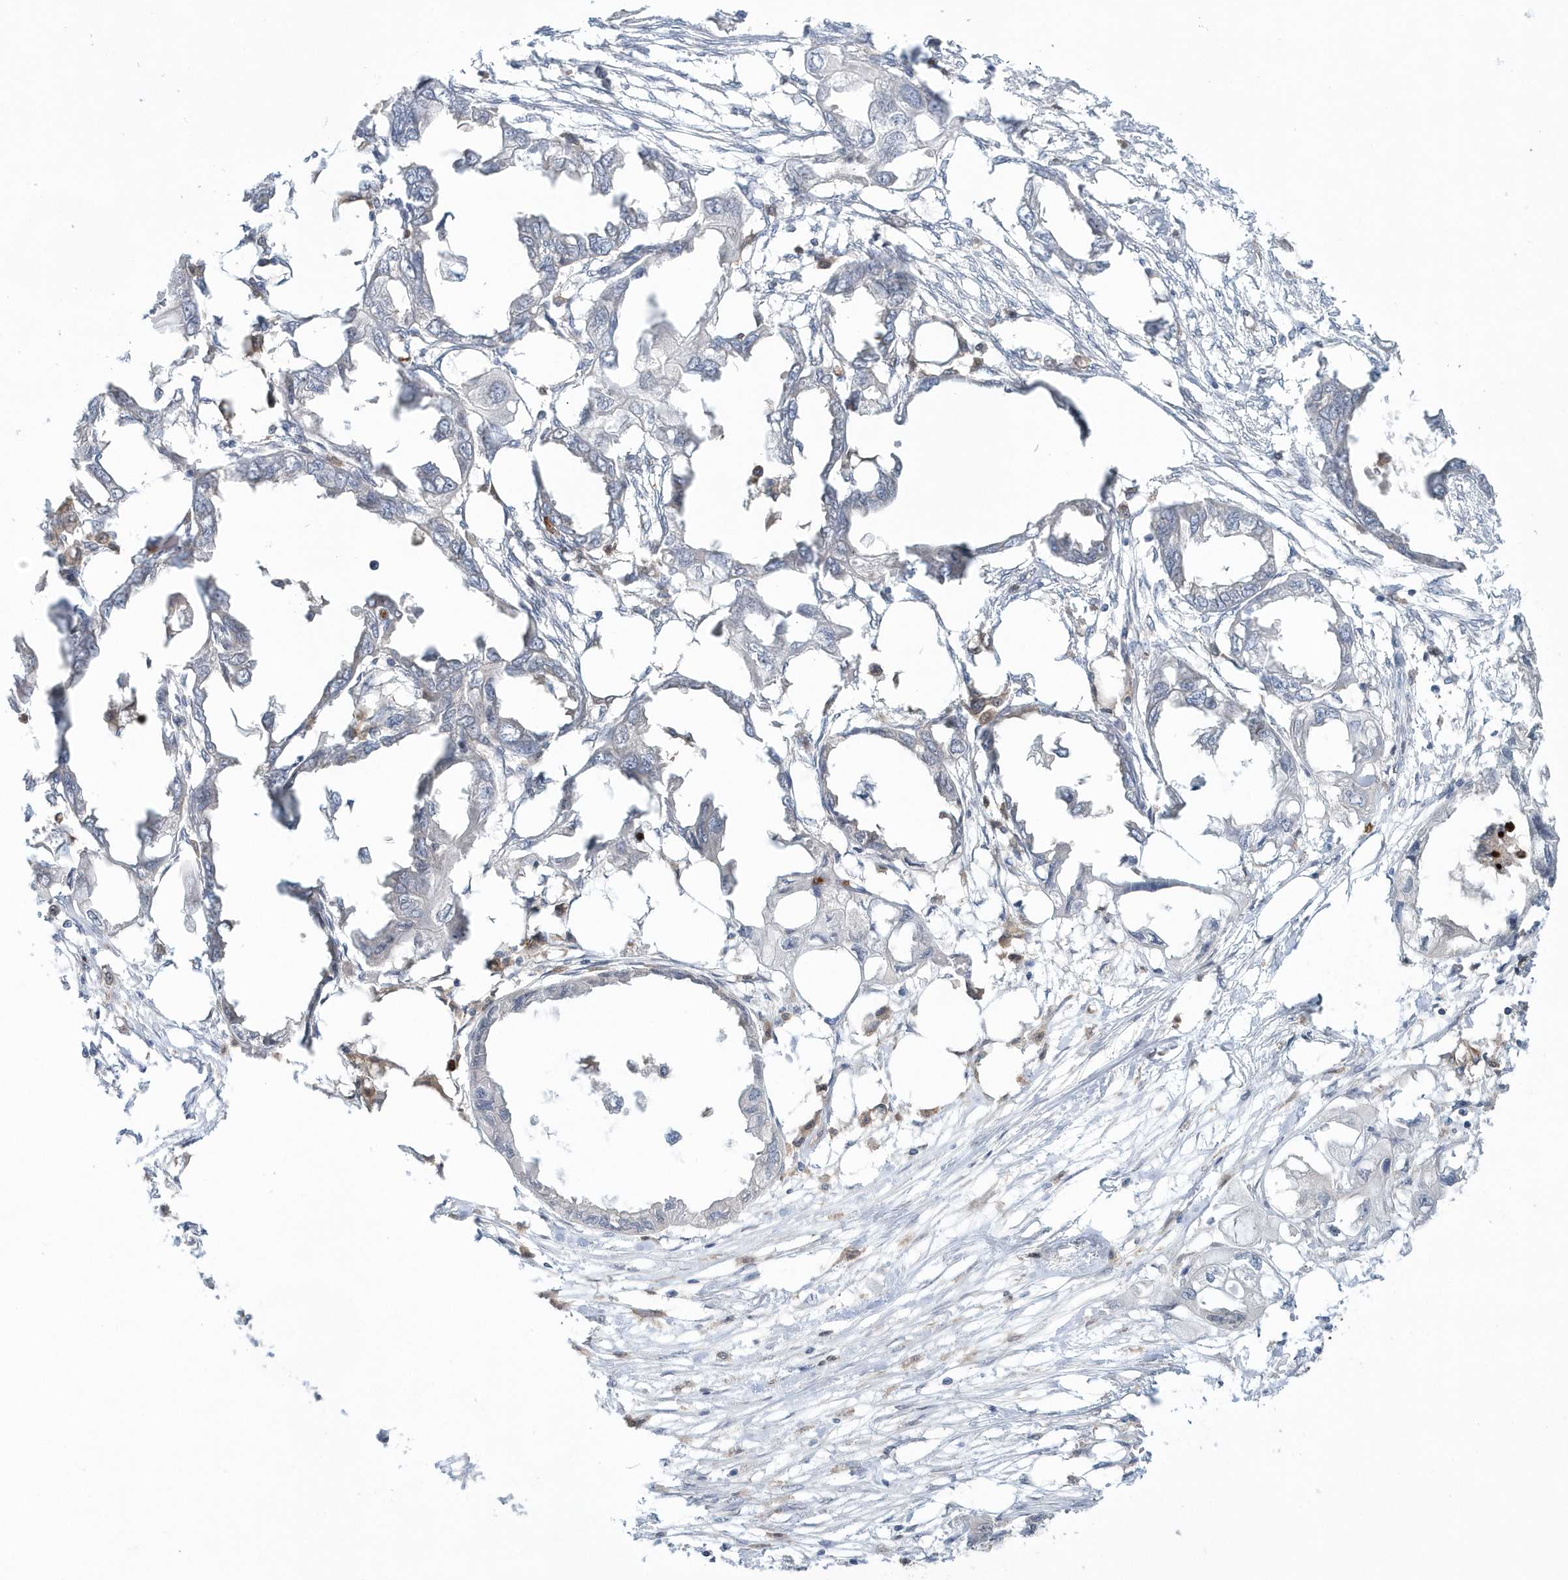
{"staining": {"intensity": "negative", "quantity": "none", "location": "none"}, "tissue": "endometrial cancer", "cell_type": "Tumor cells", "image_type": "cancer", "snomed": [{"axis": "morphology", "description": "Adenocarcinoma, NOS"}, {"axis": "morphology", "description": "Adenocarcinoma, metastatic, NOS"}, {"axis": "topography", "description": "Adipose tissue"}, {"axis": "topography", "description": "Endometrium"}], "caption": "Immunohistochemical staining of metastatic adenocarcinoma (endometrial) reveals no significant positivity in tumor cells.", "gene": "RNF7", "patient": {"sex": "female", "age": 67}}